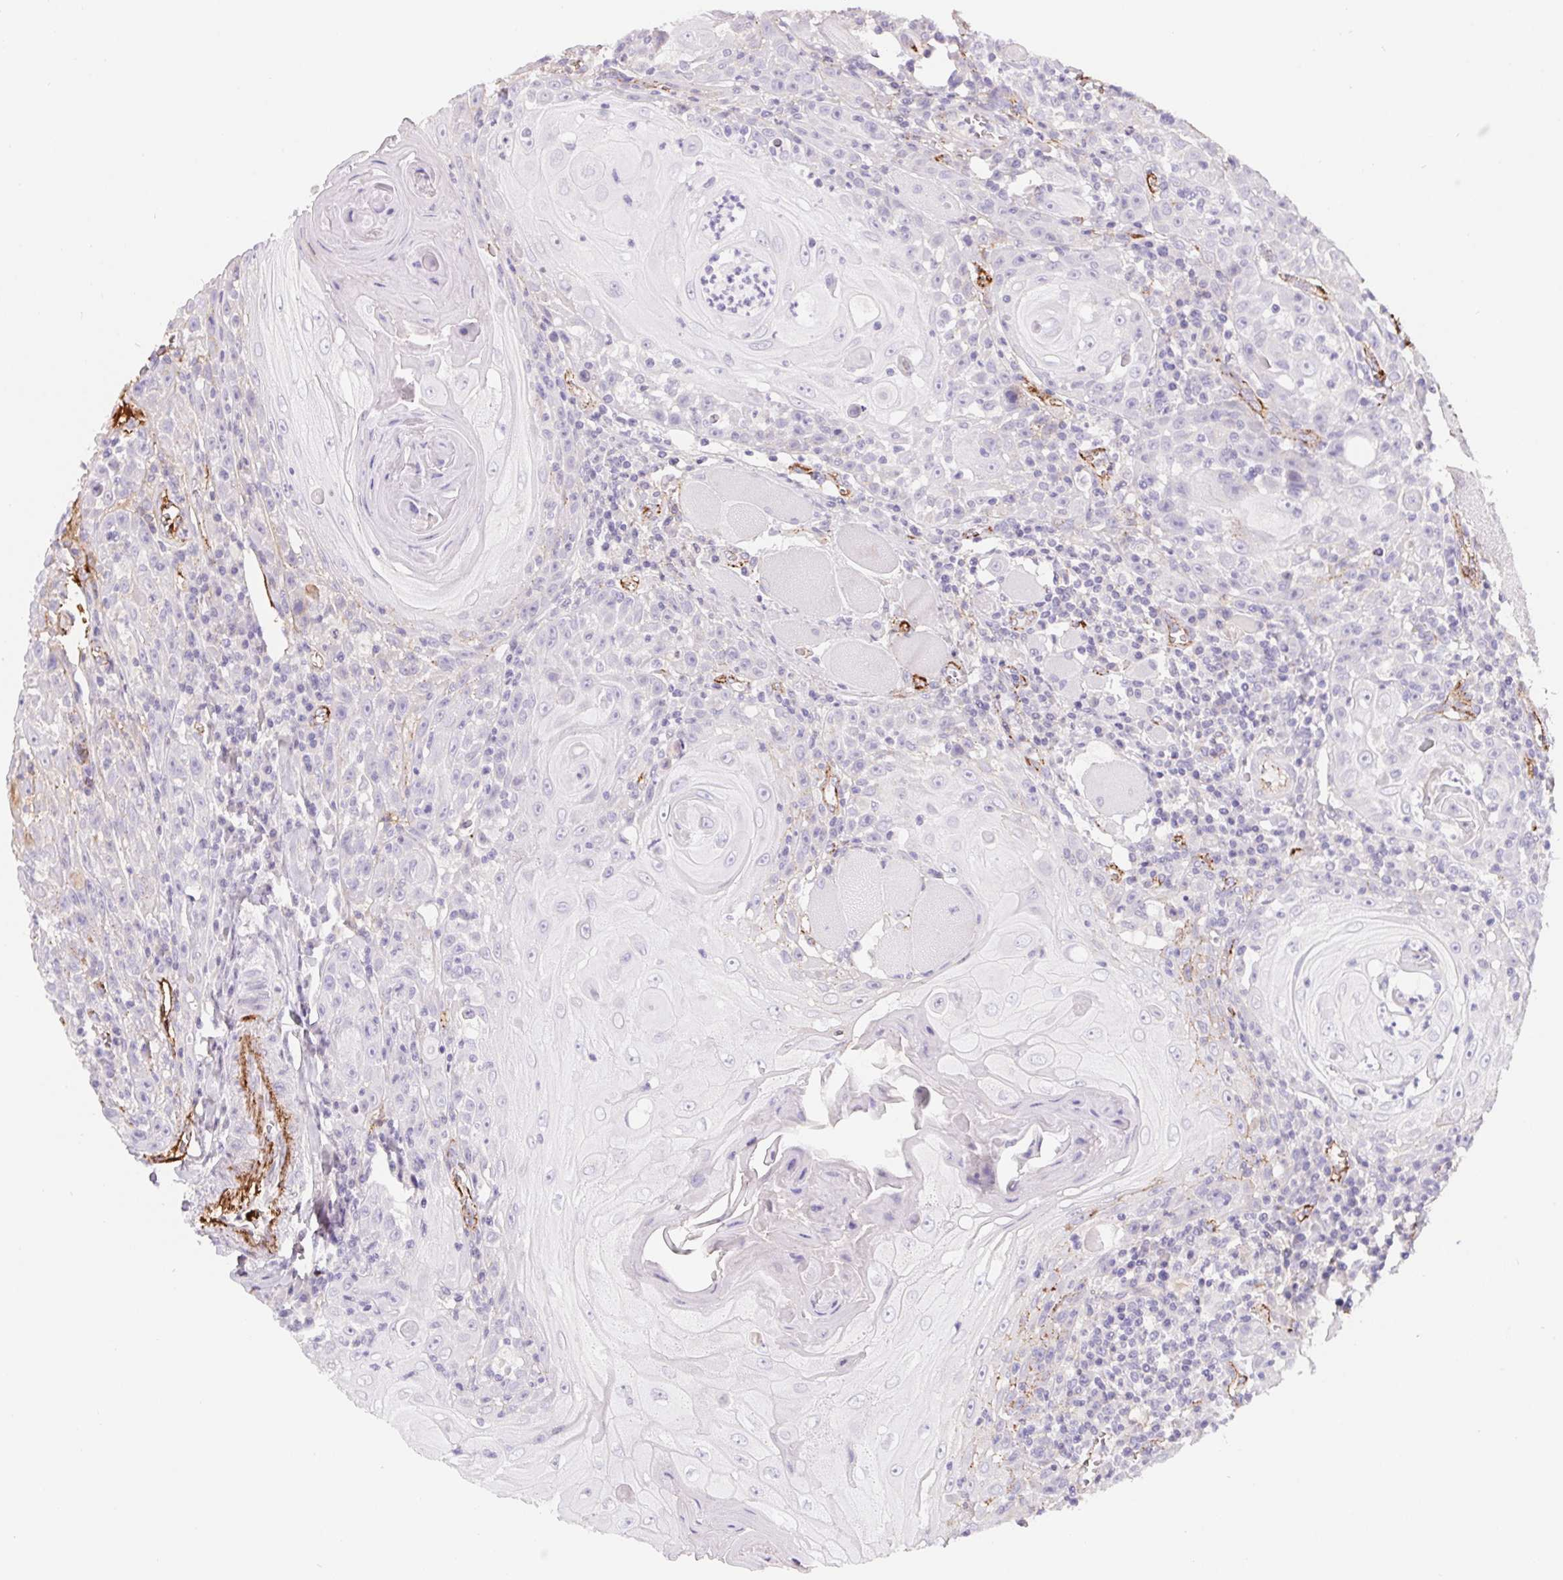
{"staining": {"intensity": "negative", "quantity": "none", "location": "none"}, "tissue": "head and neck cancer", "cell_type": "Tumor cells", "image_type": "cancer", "snomed": [{"axis": "morphology", "description": "Squamous cell carcinoma, NOS"}, {"axis": "topography", "description": "Head-Neck"}], "caption": "Tumor cells are negative for brown protein staining in squamous cell carcinoma (head and neck).", "gene": "LPA", "patient": {"sex": "male", "age": 52}}